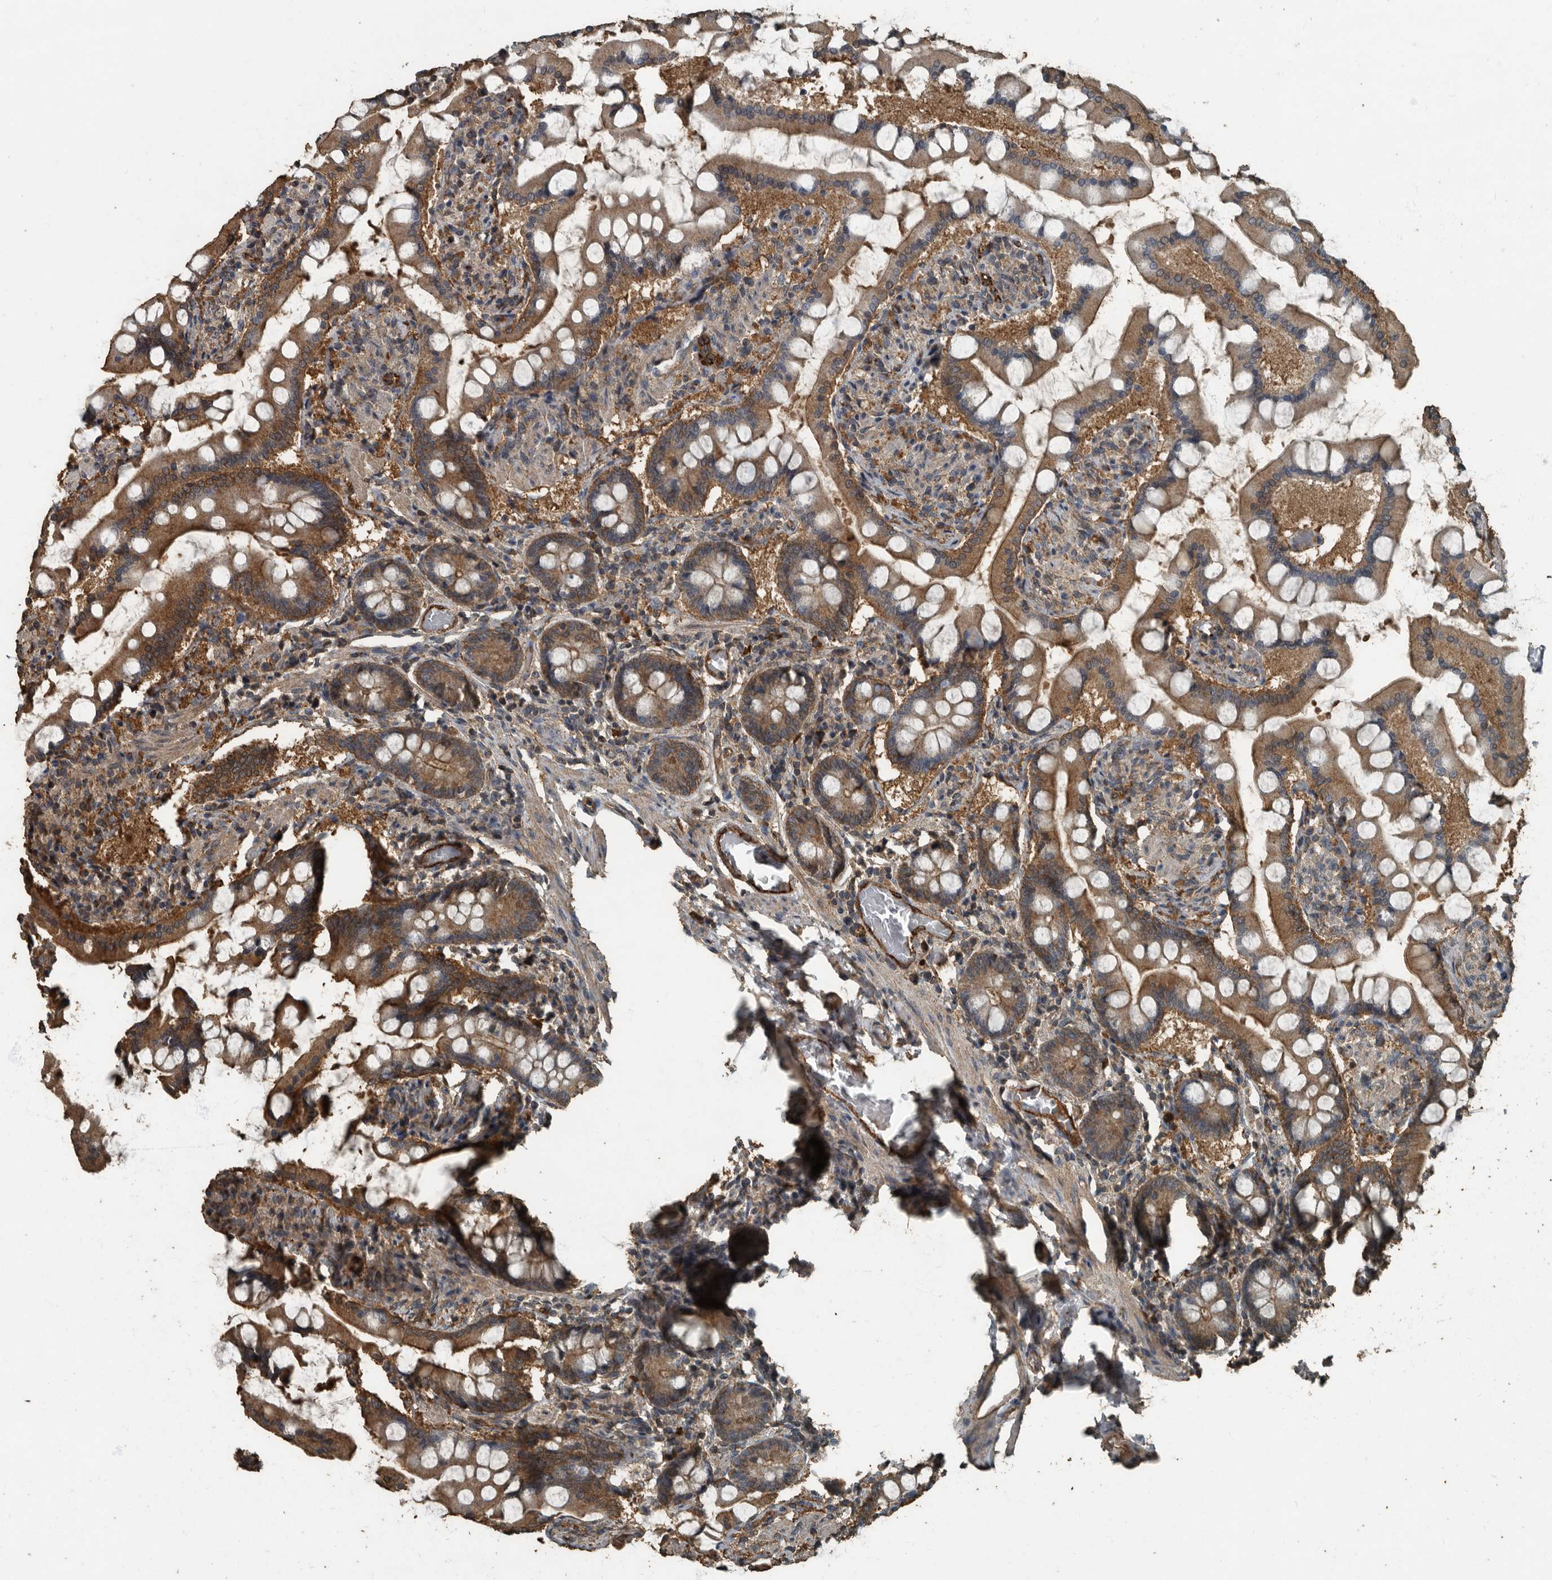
{"staining": {"intensity": "strong", "quantity": ">75%", "location": "cytoplasmic/membranous"}, "tissue": "small intestine", "cell_type": "Glandular cells", "image_type": "normal", "snomed": [{"axis": "morphology", "description": "Normal tissue, NOS"}, {"axis": "topography", "description": "Small intestine"}], "caption": "Normal small intestine was stained to show a protein in brown. There is high levels of strong cytoplasmic/membranous expression in about >75% of glandular cells. Using DAB (brown) and hematoxylin (blue) stains, captured at high magnification using brightfield microscopy.", "gene": "IL15RA", "patient": {"sex": "male", "age": 41}}